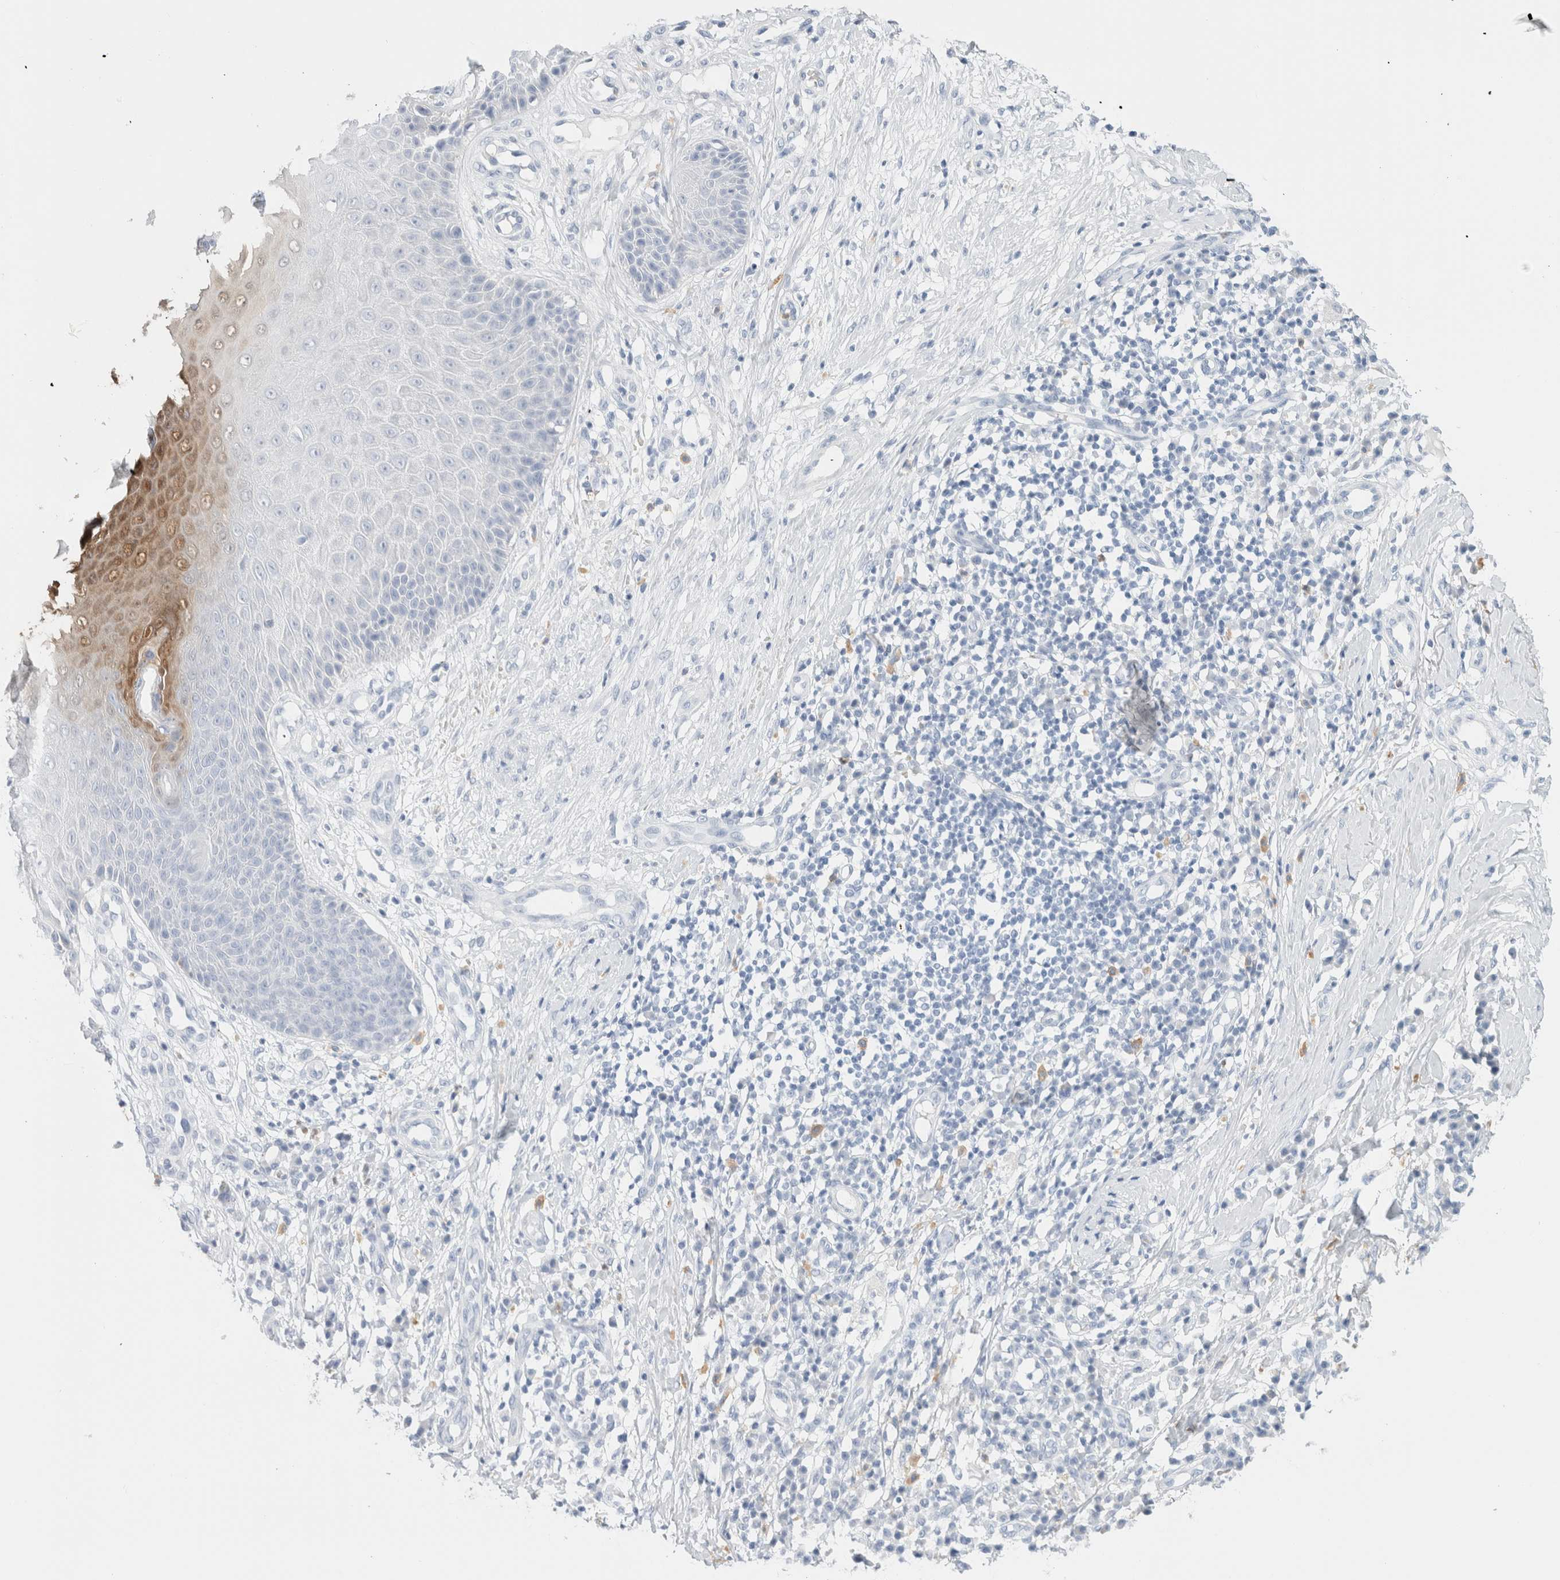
{"staining": {"intensity": "negative", "quantity": "none", "location": "none"}, "tissue": "skin cancer", "cell_type": "Tumor cells", "image_type": "cancer", "snomed": [{"axis": "morphology", "description": "Normal tissue, NOS"}, {"axis": "morphology", "description": "Basal cell carcinoma"}, {"axis": "topography", "description": "Skin"}], "caption": "High magnification brightfield microscopy of skin cancer (basal cell carcinoma) stained with DAB (3,3'-diaminobenzidine) (brown) and counterstained with hematoxylin (blue): tumor cells show no significant expression. Nuclei are stained in blue.", "gene": "ARG1", "patient": {"sex": "male", "age": 67}}